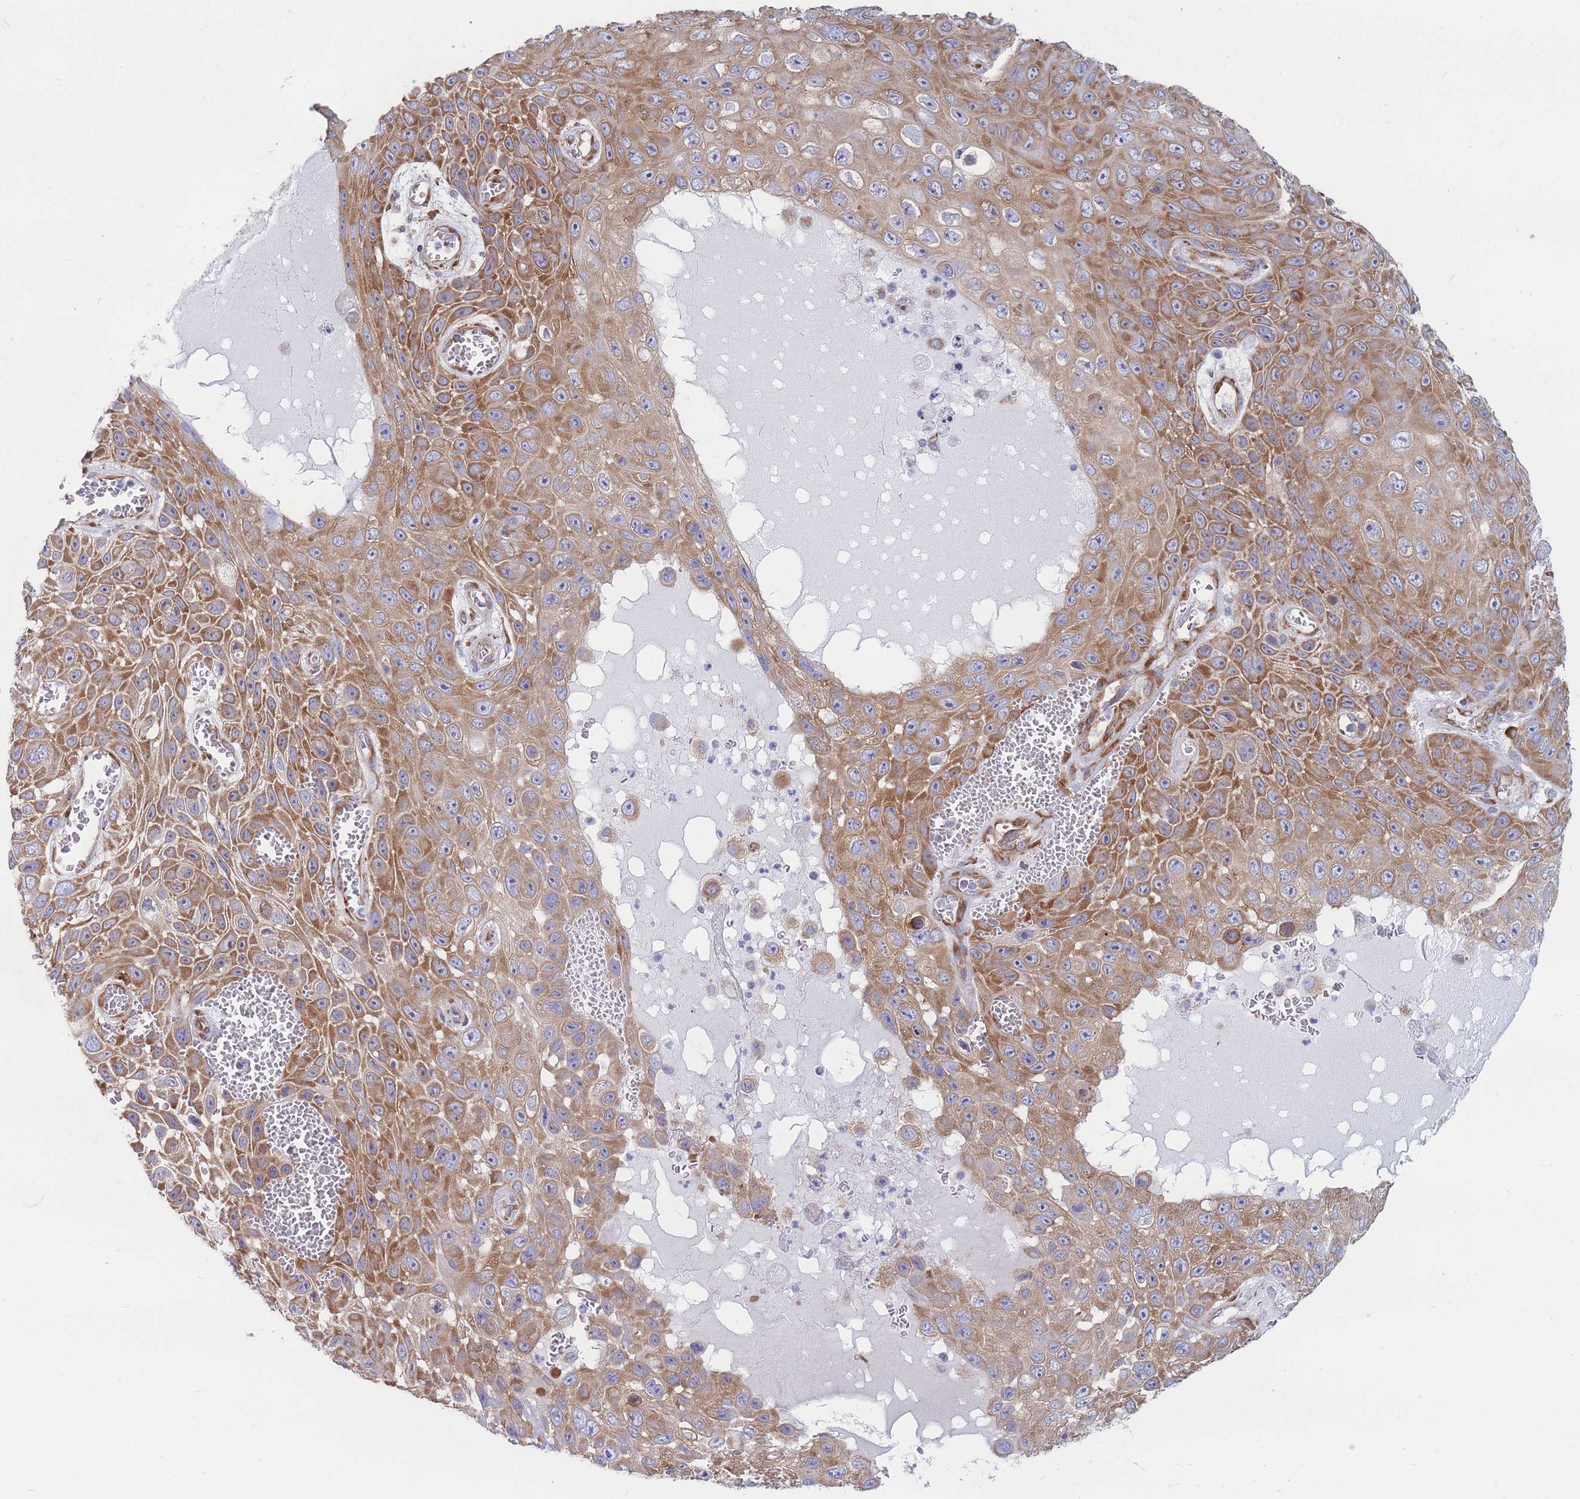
{"staining": {"intensity": "moderate", "quantity": ">75%", "location": "cytoplasmic/membranous"}, "tissue": "skin cancer", "cell_type": "Tumor cells", "image_type": "cancer", "snomed": [{"axis": "morphology", "description": "Squamous cell carcinoma, NOS"}, {"axis": "topography", "description": "Skin"}], "caption": "A photomicrograph showing moderate cytoplasmic/membranous positivity in about >75% of tumor cells in squamous cell carcinoma (skin), as visualized by brown immunohistochemical staining.", "gene": "RPL8", "patient": {"sex": "male", "age": 82}}